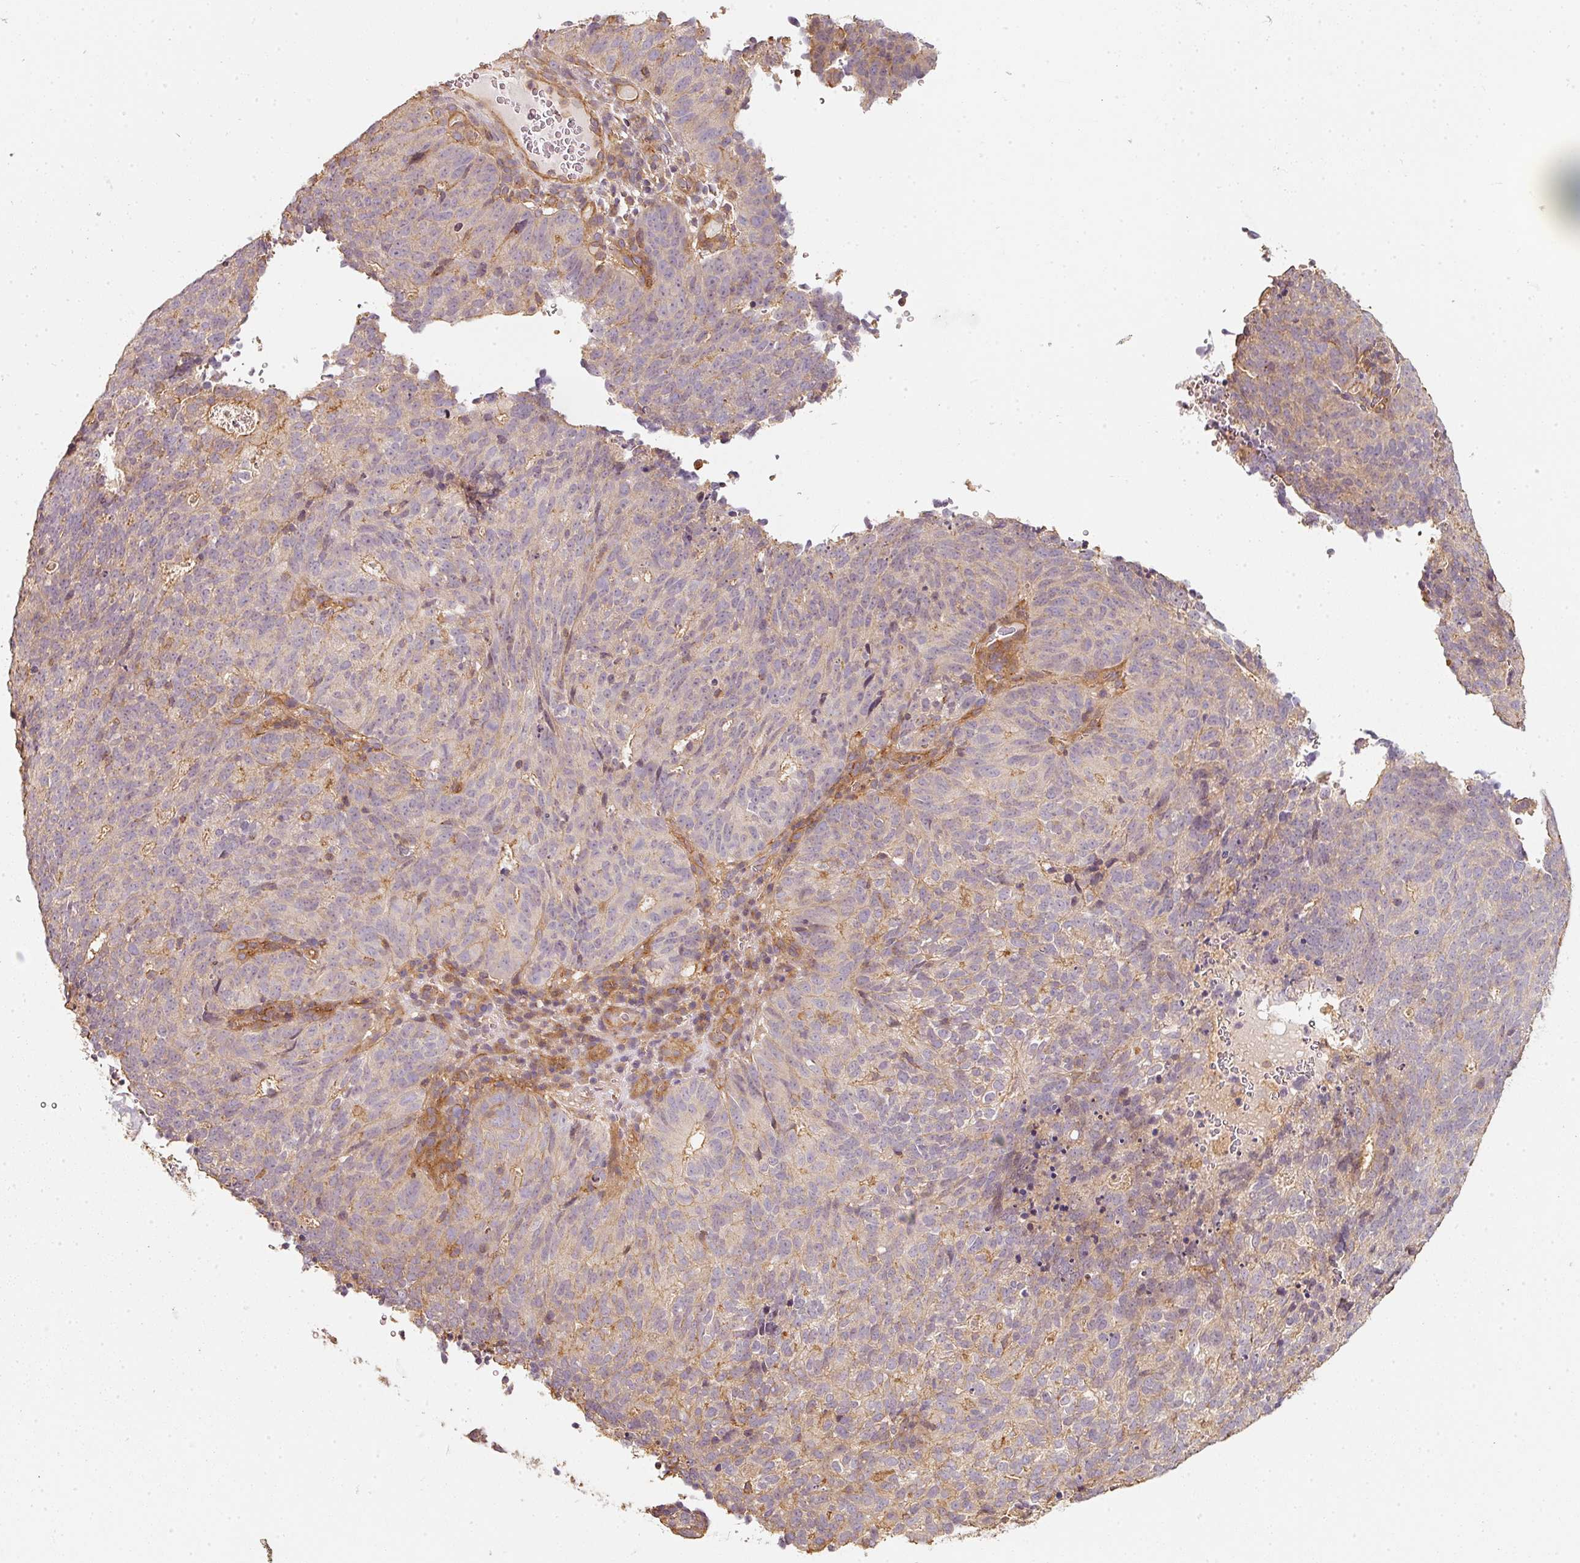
{"staining": {"intensity": "moderate", "quantity": "25%-75%", "location": "cytoplasmic/membranous"}, "tissue": "cervical cancer", "cell_type": "Tumor cells", "image_type": "cancer", "snomed": [{"axis": "morphology", "description": "Adenocarcinoma, NOS"}, {"axis": "topography", "description": "Cervix"}], "caption": "About 25%-75% of tumor cells in human cervical cancer reveal moderate cytoplasmic/membranous protein staining as visualized by brown immunohistochemical staining.", "gene": "CEP95", "patient": {"sex": "female", "age": 38}}